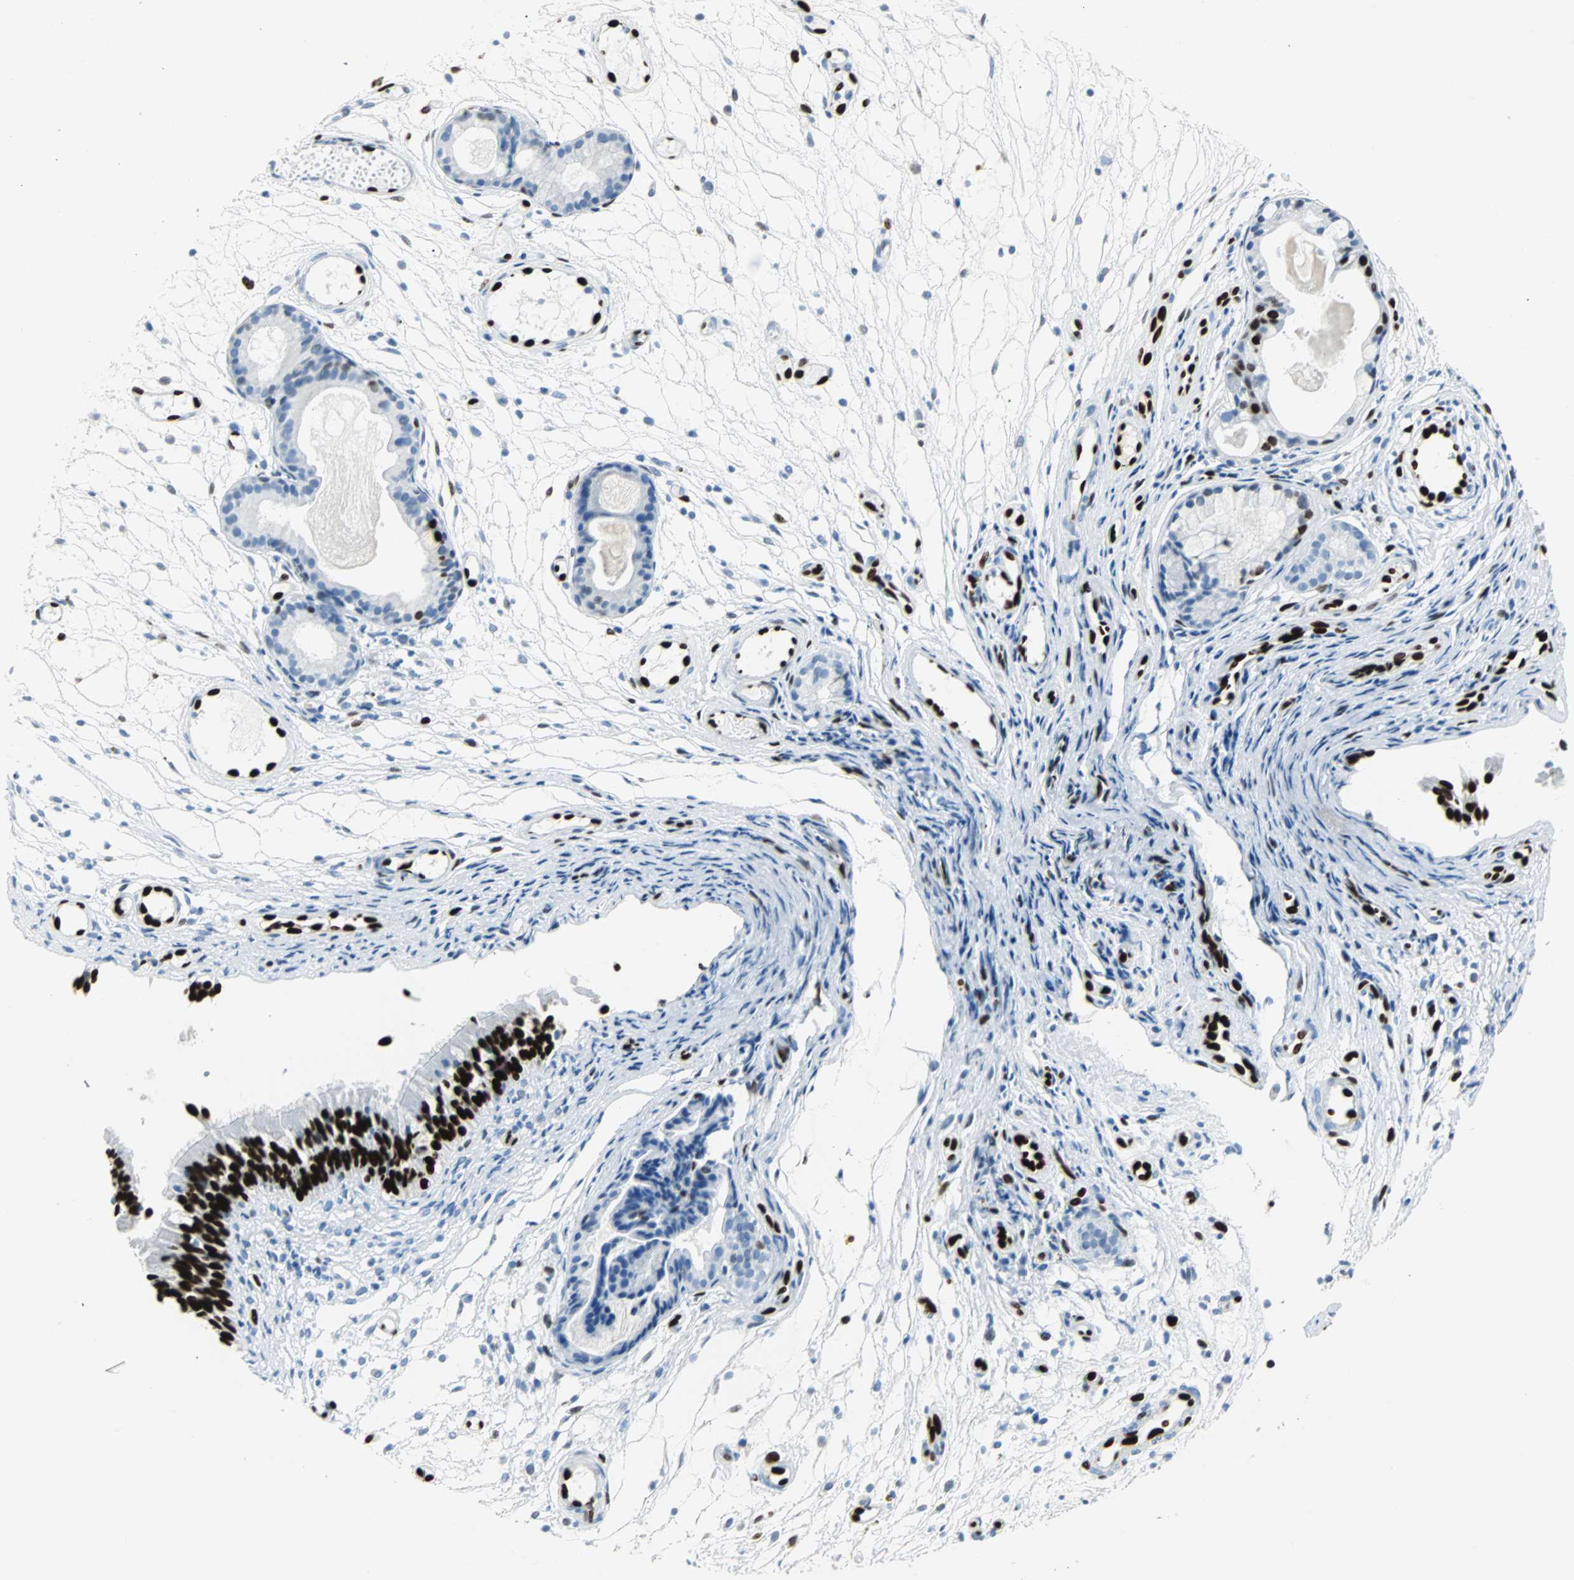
{"staining": {"intensity": "strong", "quantity": ">75%", "location": "nuclear"}, "tissue": "nasopharynx", "cell_type": "Respiratory epithelial cells", "image_type": "normal", "snomed": [{"axis": "morphology", "description": "Normal tissue, NOS"}, {"axis": "topography", "description": "Nasopharynx"}], "caption": "Nasopharynx stained for a protein displays strong nuclear positivity in respiratory epithelial cells. (IHC, brightfield microscopy, high magnification).", "gene": "IL33", "patient": {"sex": "female", "age": 54}}